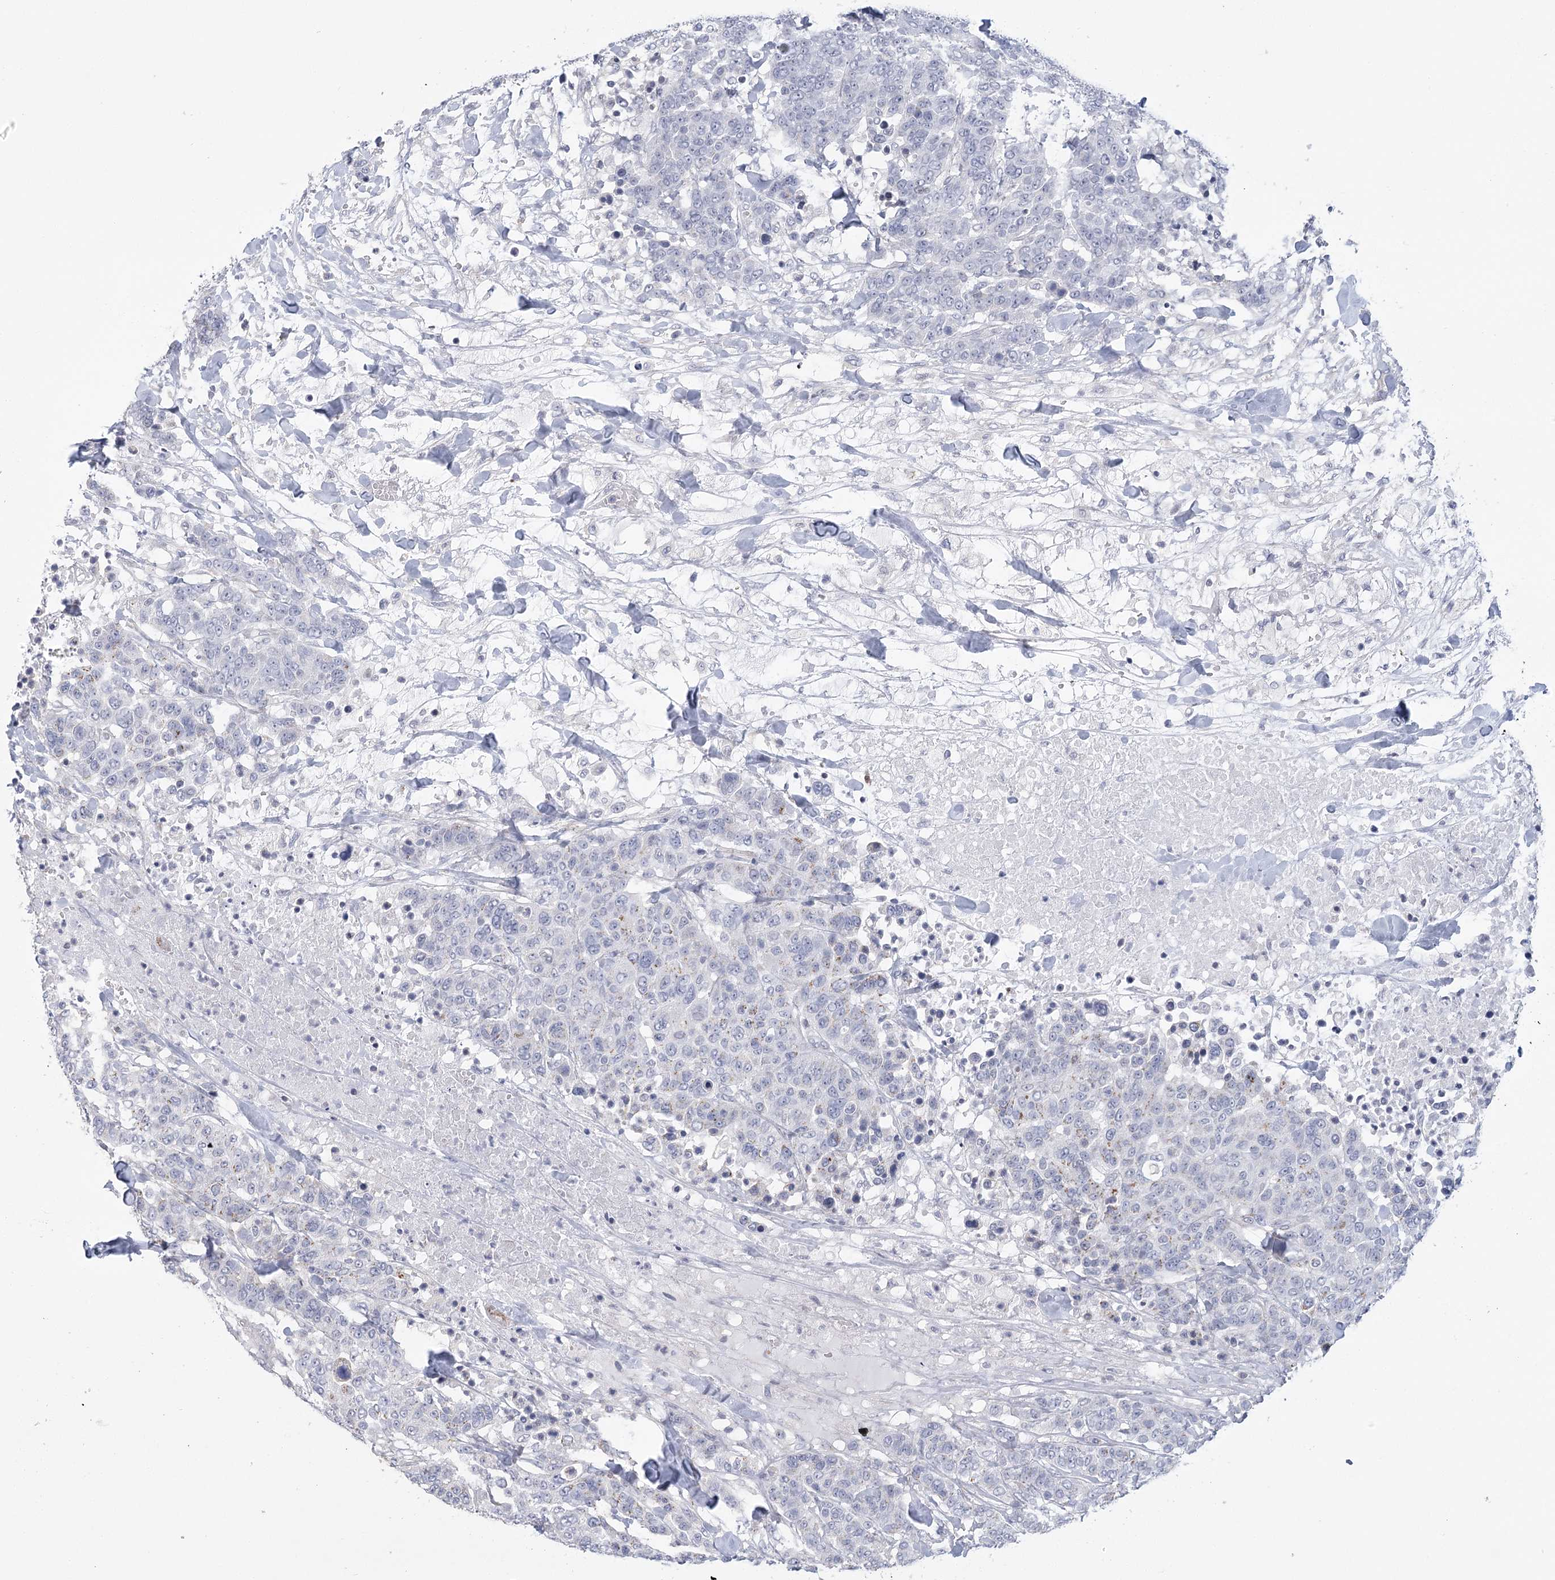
{"staining": {"intensity": "negative", "quantity": "none", "location": "none"}, "tissue": "breast cancer", "cell_type": "Tumor cells", "image_type": "cancer", "snomed": [{"axis": "morphology", "description": "Duct carcinoma"}, {"axis": "topography", "description": "Breast"}], "caption": "The photomicrograph shows no significant positivity in tumor cells of breast cancer (invasive ductal carcinoma).", "gene": "FAM76B", "patient": {"sex": "female", "age": 37}}